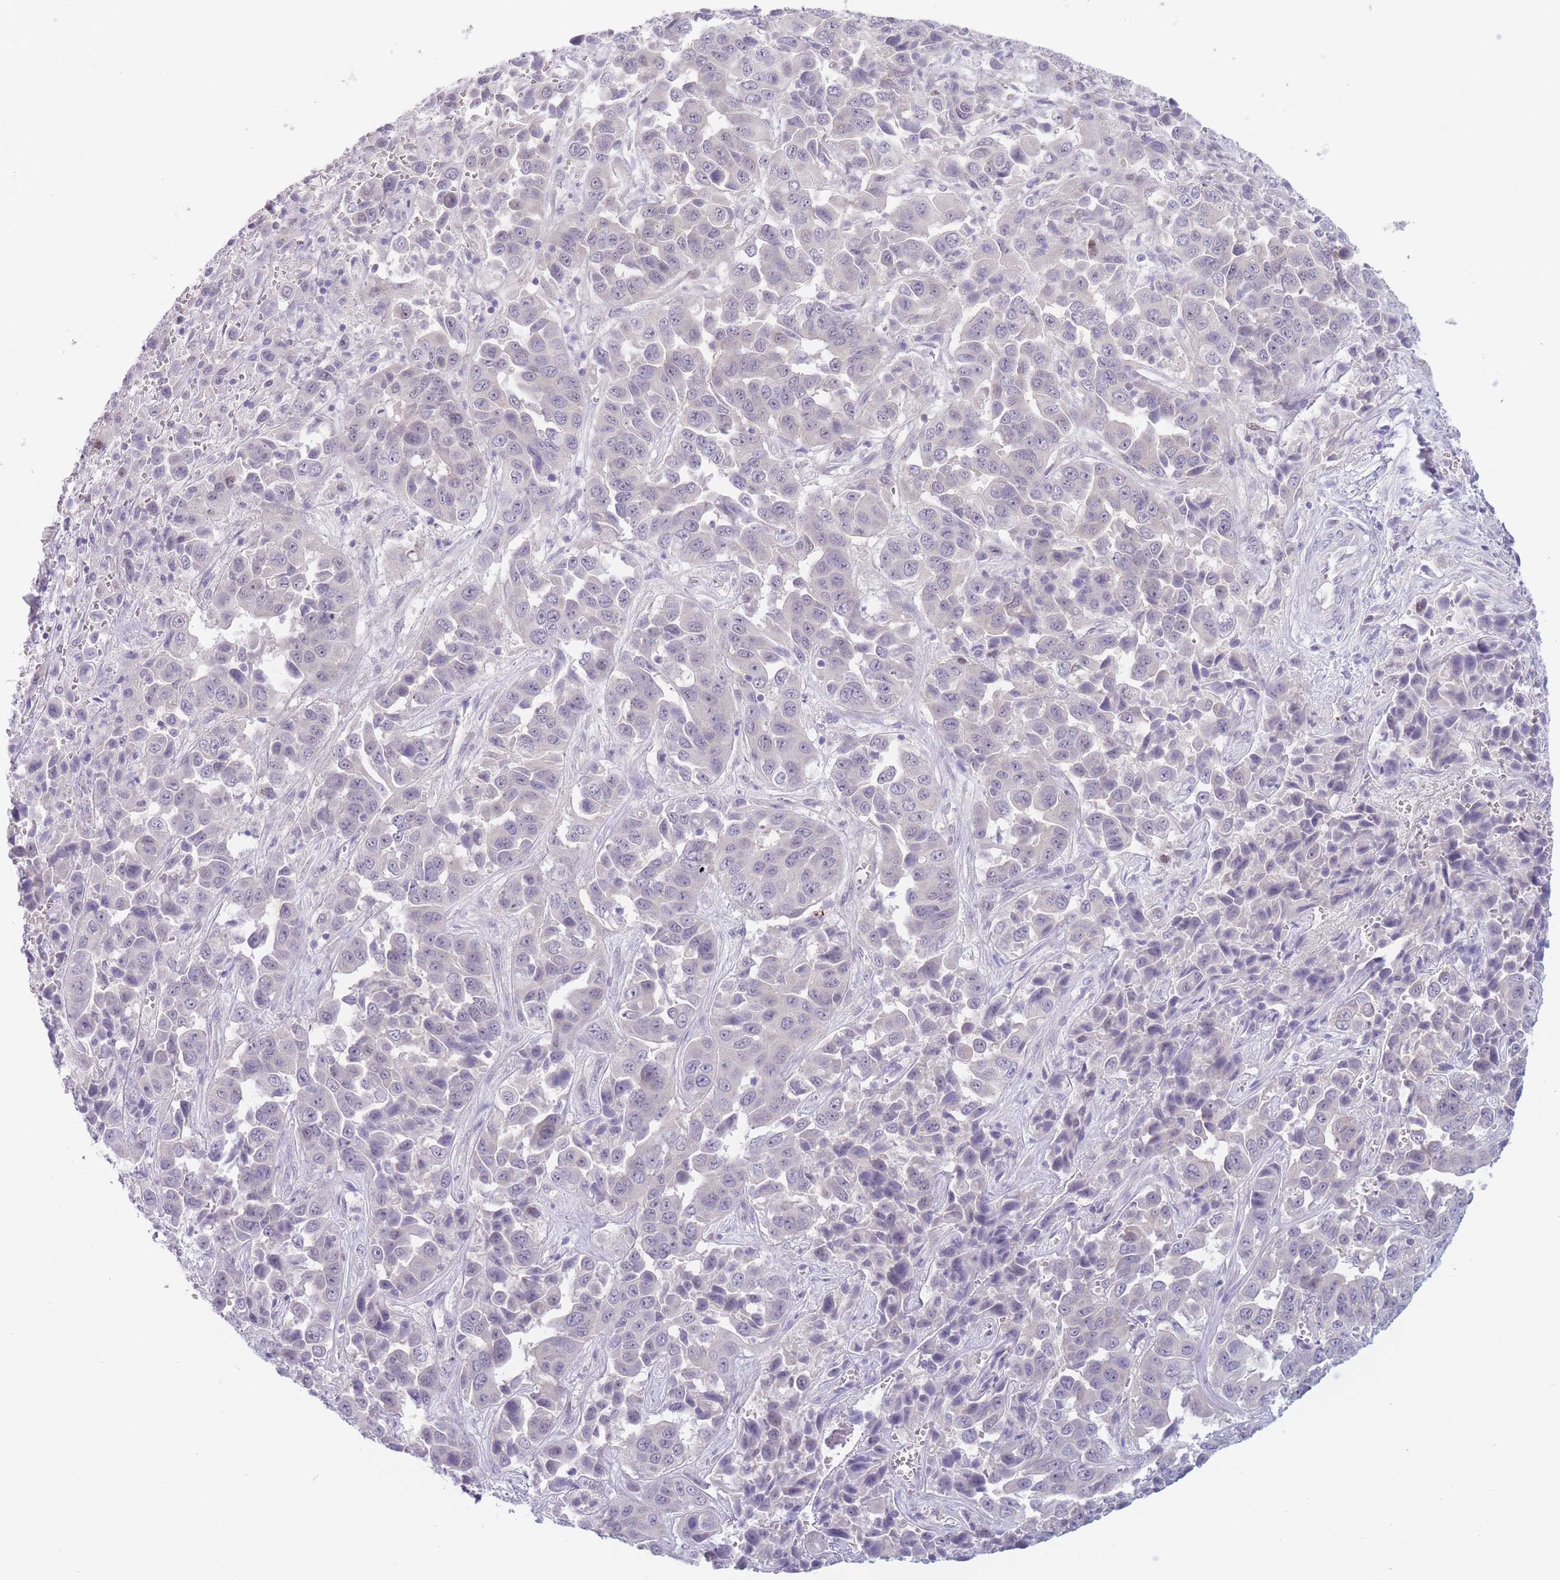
{"staining": {"intensity": "negative", "quantity": "none", "location": "none"}, "tissue": "liver cancer", "cell_type": "Tumor cells", "image_type": "cancer", "snomed": [{"axis": "morphology", "description": "Cholangiocarcinoma"}, {"axis": "topography", "description": "Liver"}], "caption": "High power microscopy photomicrograph of an immunohistochemistry photomicrograph of cholangiocarcinoma (liver), revealing no significant staining in tumor cells. The staining was performed using DAB (3,3'-diaminobenzidine) to visualize the protein expression in brown, while the nuclei were stained in blue with hematoxylin (Magnification: 20x).", "gene": "ZNF439", "patient": {"sex": "female", "age": 52}}